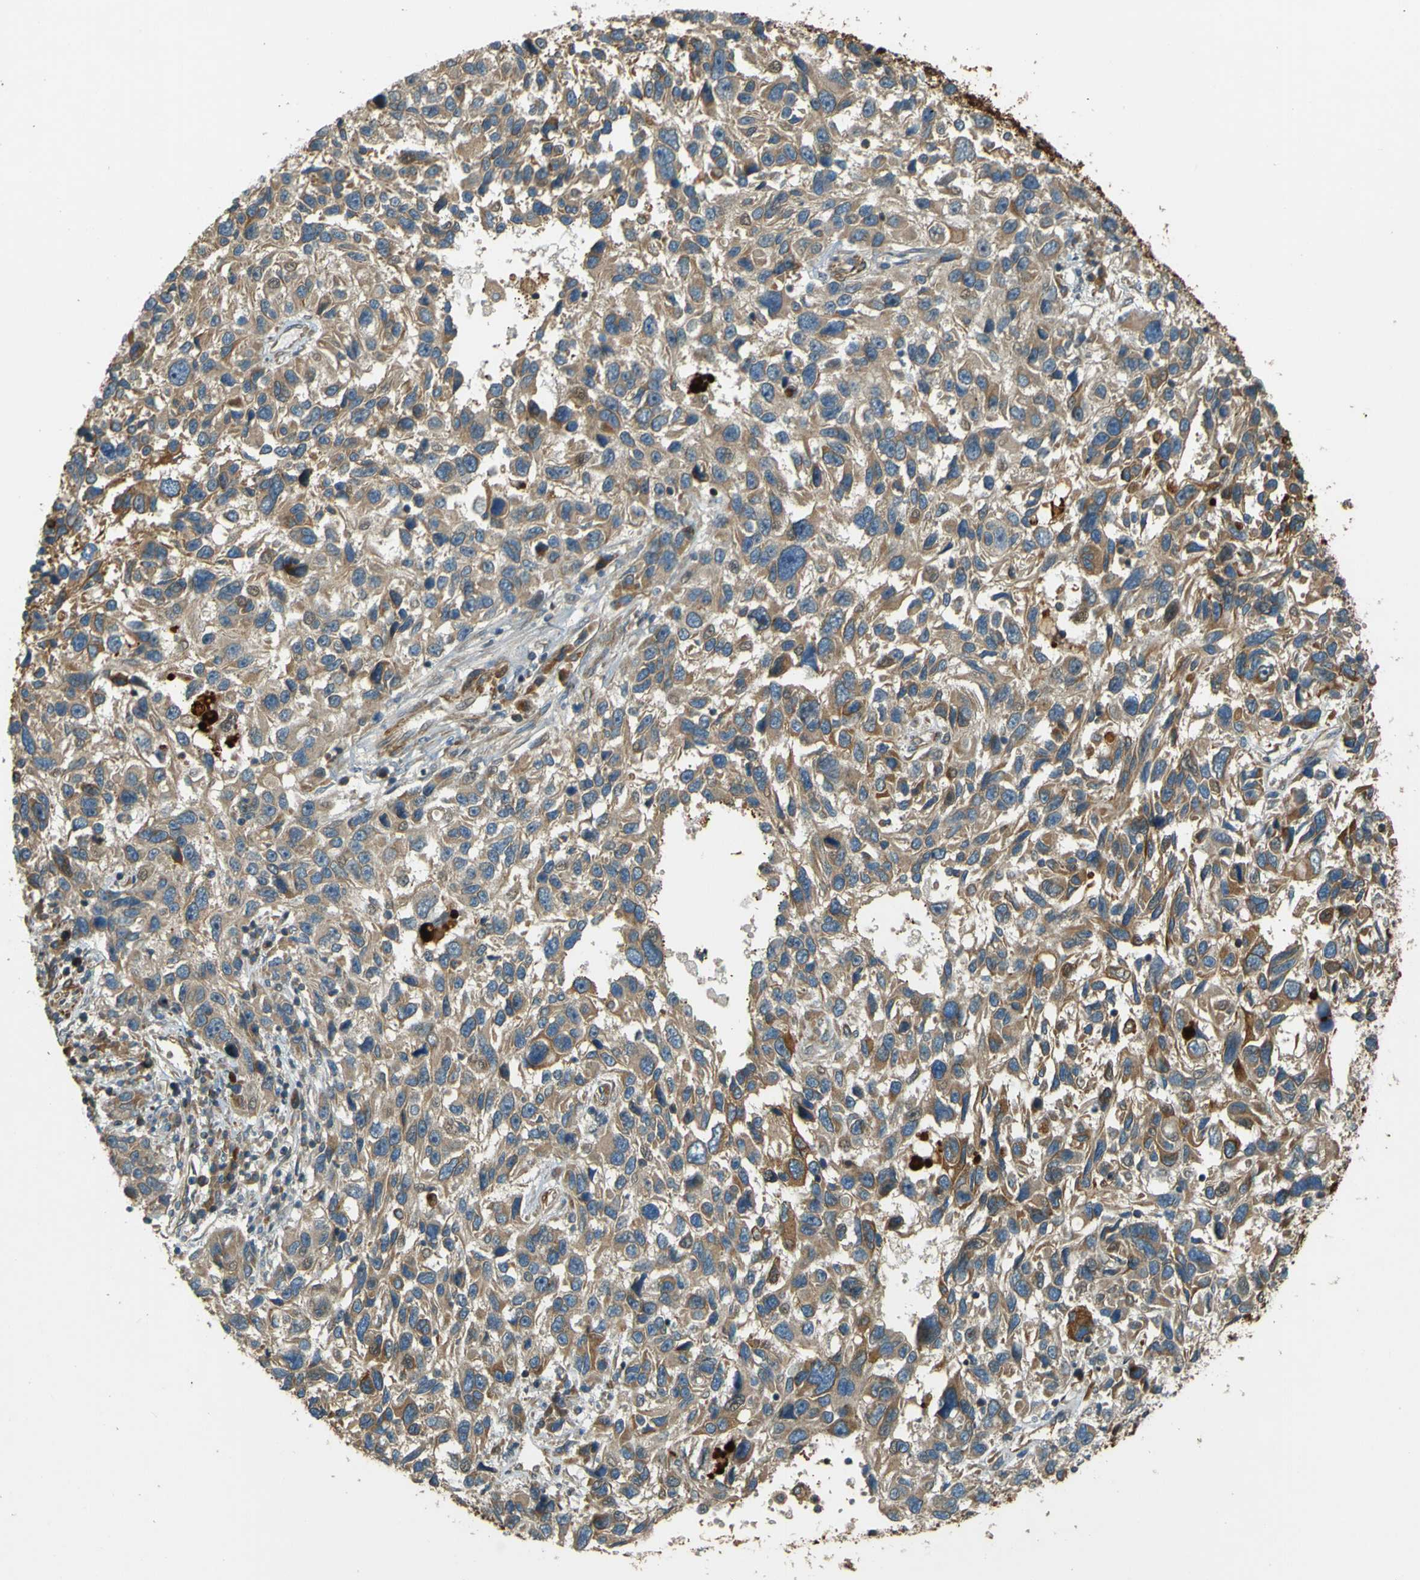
{"staining": {"intensity": "weak", "quantity": ">75%", "location": "cytoplasmic/membranous"}, "tissue": "melanoma", "cell_type": "Tumor cells", "image_type": "cancer", "snomed": [{"axis": "morphology", "description": "Malignant melanoma, NOS"}, {"axis": "topography", "description": "Skin"}], "caption": "Immunohistochemical staining of malignant melanoma exhibits low levels of weak cytoplasmic/membranous expression in about >75% of tumor cells.", "gene": "LPCAT1", "patient": {"sex": "male", "age": 53}}